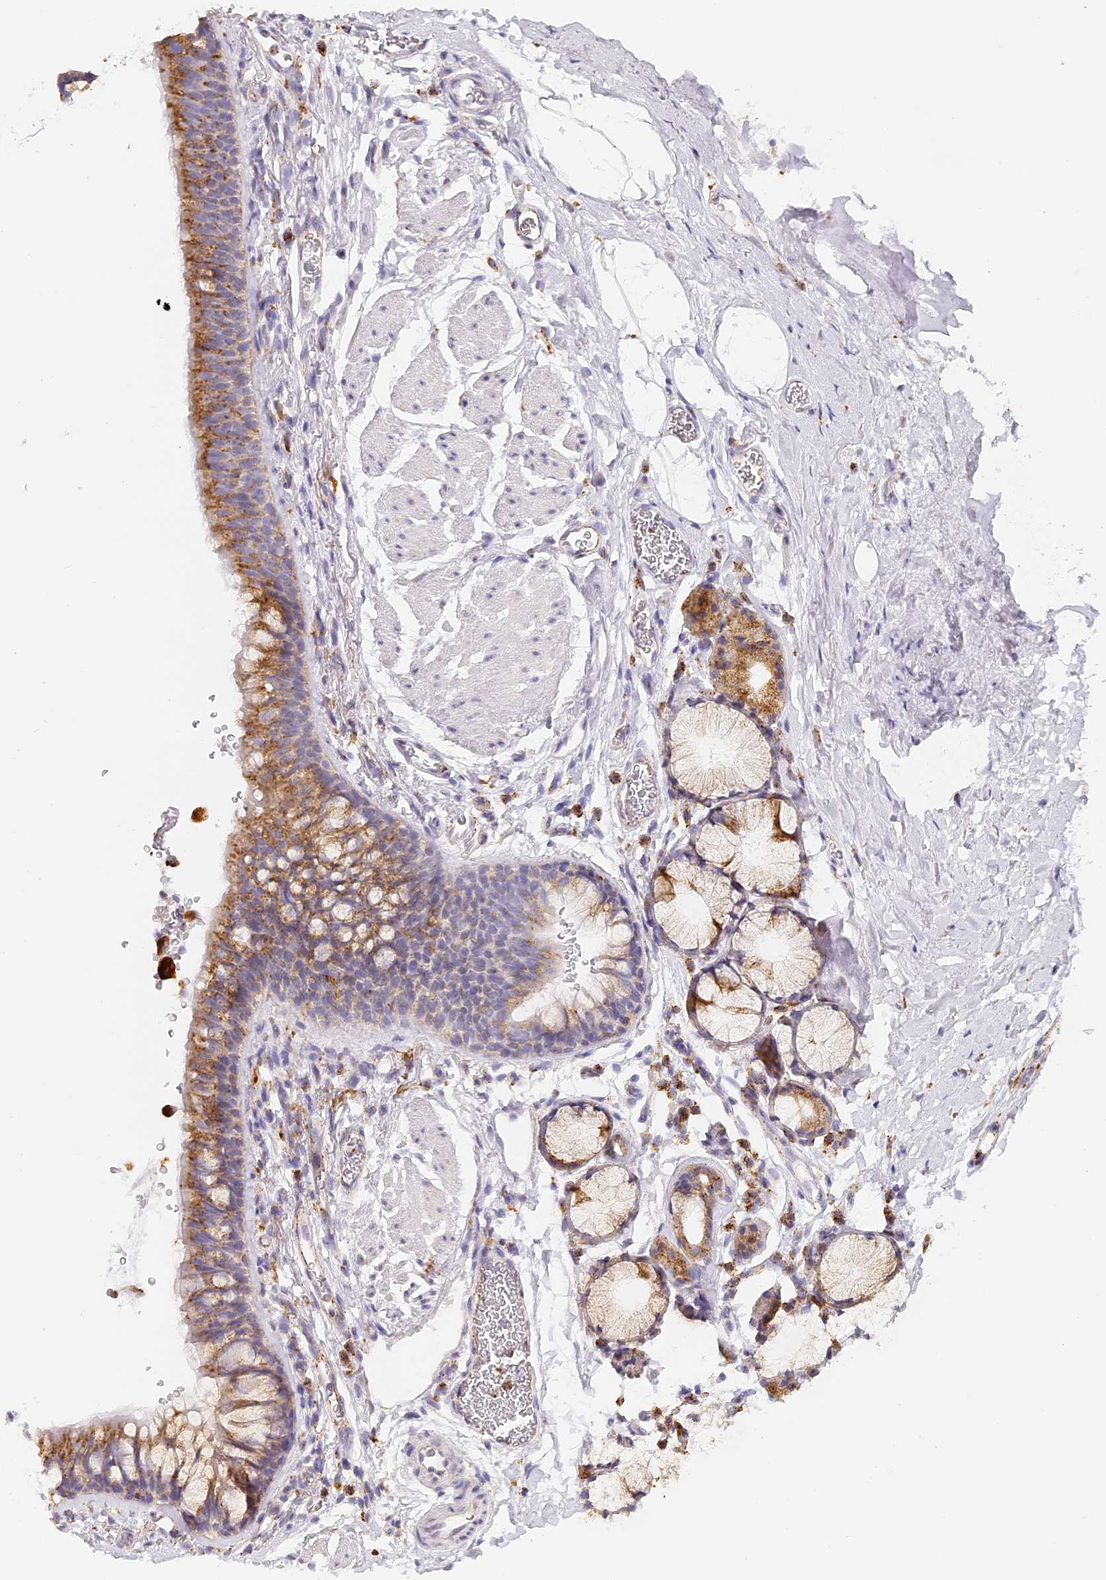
{"staining": {"intensity": "moderate", "quantity": ">75%", "location": "cytoplasmic/membranous"}, "tissue": "bronchus", "cell_type": "Respiratory epithelial cells", "image_type": "normal", "snomed": [{"axis": "morphology", "description": "Normal tissue, NOS"}, {"axis": "topography", "description": "Cartilage tissue"}, {"axis": "topography", "description": "Bronchus"}], "caption": "Protein expression analysis of unremarkable bronchus shows moderate cytoplasmic/membranous expression in approximately >75% of respiratory epithelial cells.", "gene": "LAMP2", "patient": {"sex": "female", "age": 53}}